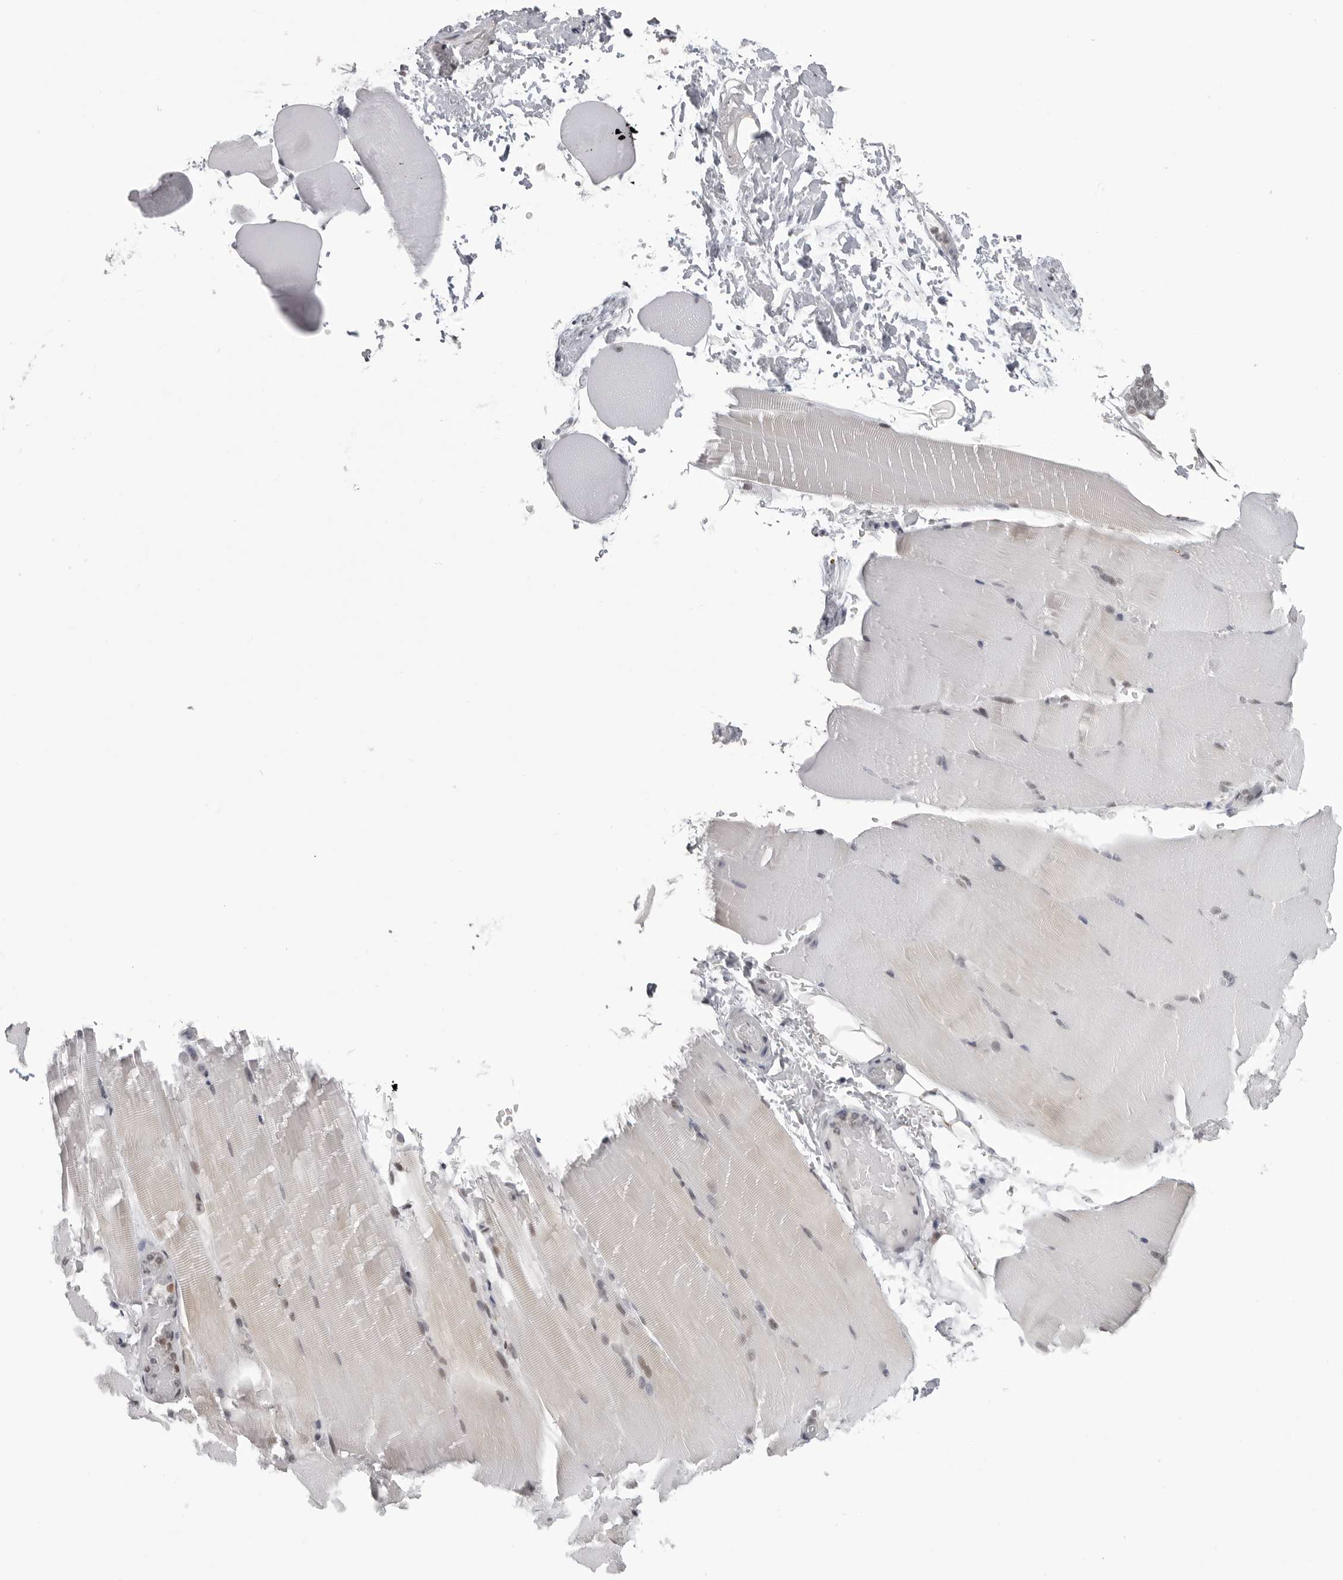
{"staining": {"intensity": "weak", "quantity": "<25%", "location": "cytoplasmic/membranous,nuclear"}, "tissue": "skeletal muscle", "cell_type": "Myocytes", "image_type": "normal", "snomed": [{"axis": "morphology", "description": "Normal tissue, NOS"}, {"axis": "topography", "description": "Skeletal muscle"}, {"axis": "topography", "description": "Parathyroid gland"}], "caption": "Skeletal muscle stained for a protein using immunohistochemistry demonstrates no positivity myocytes.", "gene": "WRAP53", "patient": {"sex": "female", "age": 37}}